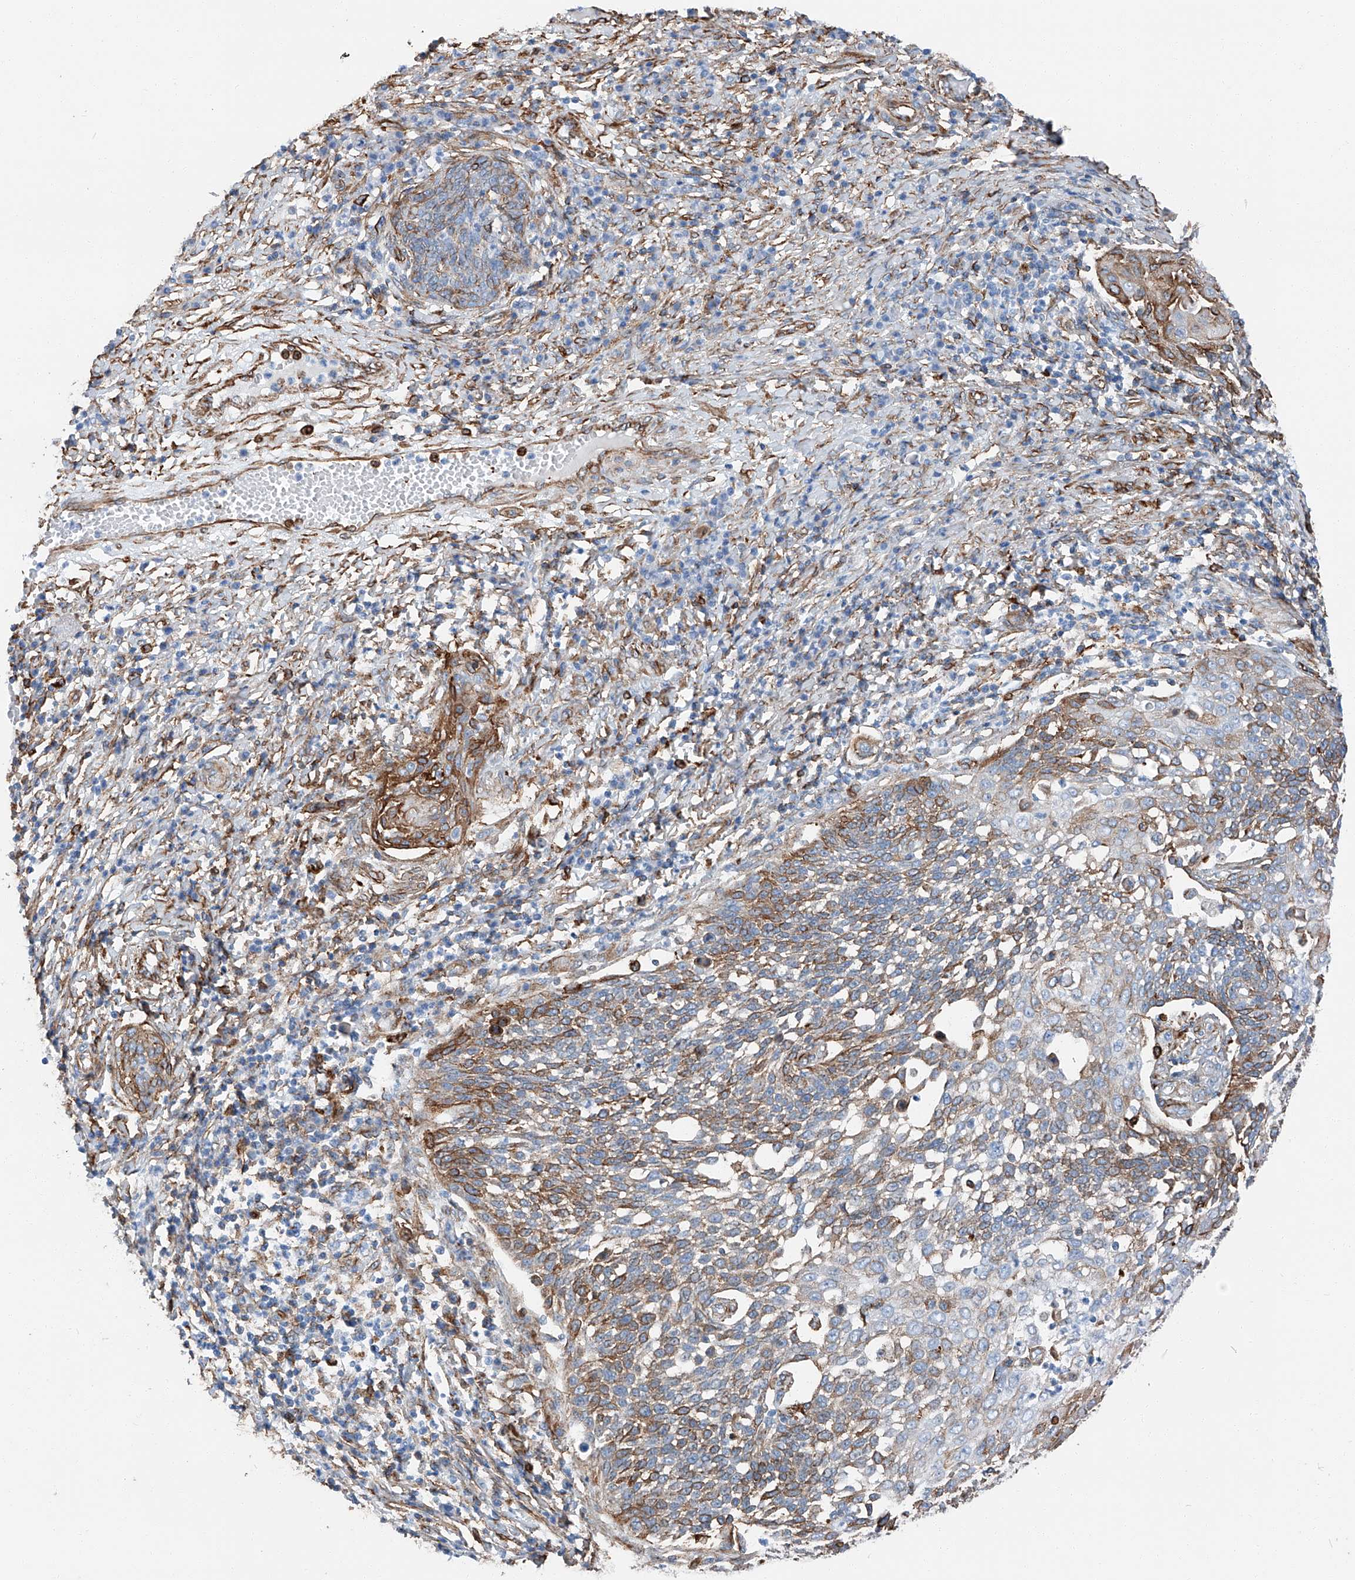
{"staining": {"intensity": "moderate", "quantity": ">75%", "location": "cytoplasmic/membranous"}, "tissue": "cervical cancer", "cell_type": "Tumor cells", "image_type": "cancer", "snomed": [{"axis": "morphology", "description": "Squamous cell carcinoma, NOS"}, {"axis": "topography", "description": "Cervix"}], "caption": "Human squamous cell carcinoma (cervical) stained with a protein marker reveals moderate staining in tumor cells.", "gene": "ZNF804A", "patient": {"sex": "female", "age": 34}}